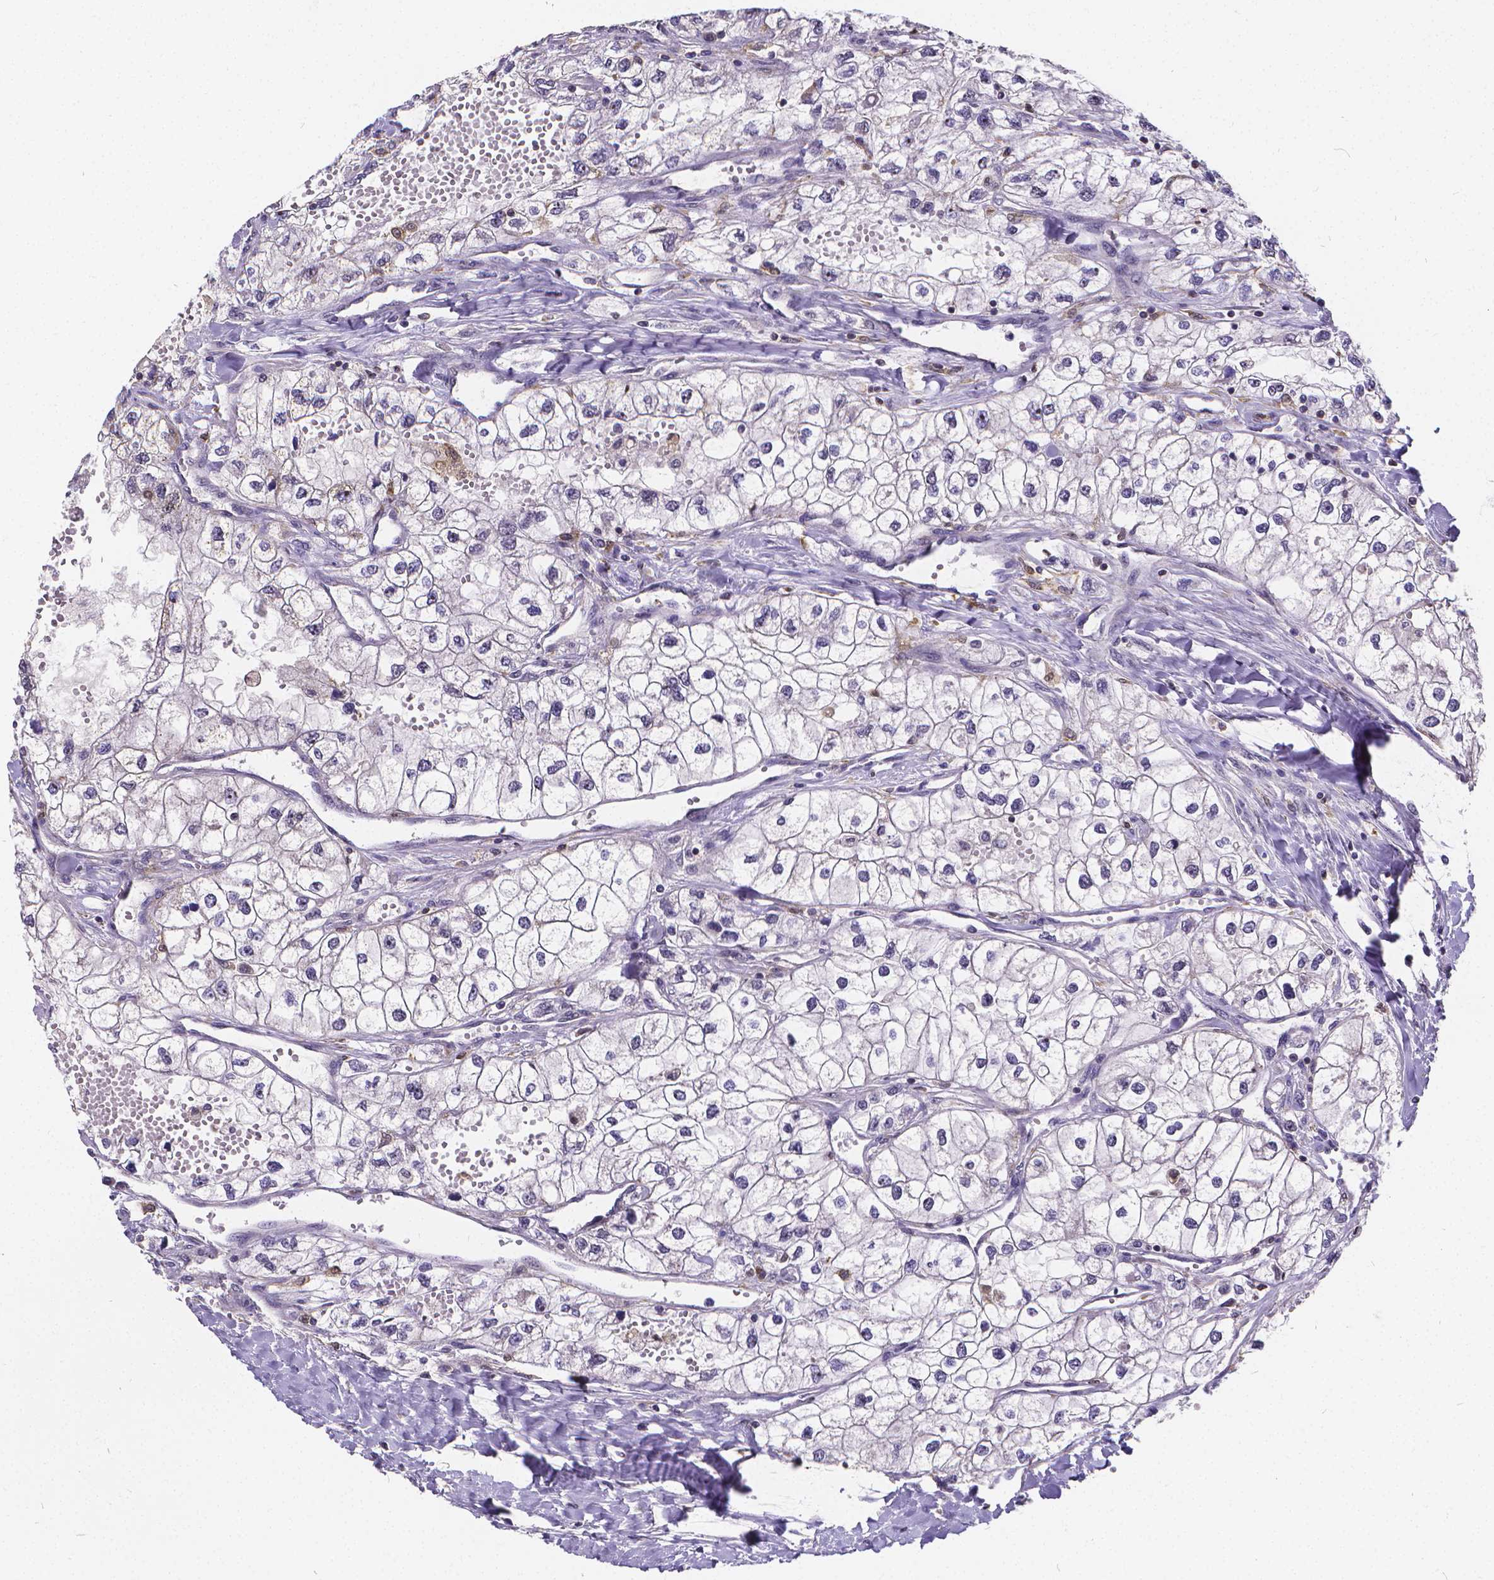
{"staining": {"intensity": "negative", "quantity": "none", "location": "none"}, "tissue": "renal cancer", "cell_type": "Tumor cells", "image_type": "cancer", "snomed": [{"axis": "morphology", "description": "Adenocarcinoma, NOS"}, {"axis": "topography", "description": "Kidney"}], "caption": "An IHC micrograph of renal adenocarcinoma is shown. There is no staining in tumor cells of renal adenocarcinoma. The staining is performed using DAB (3,3'-diaminobenzidine) brown chromogen with nuclei counter-stained in using hematoxylin.", "gene": "GLRB", "patient": {"sex": "male", "age": 59}}